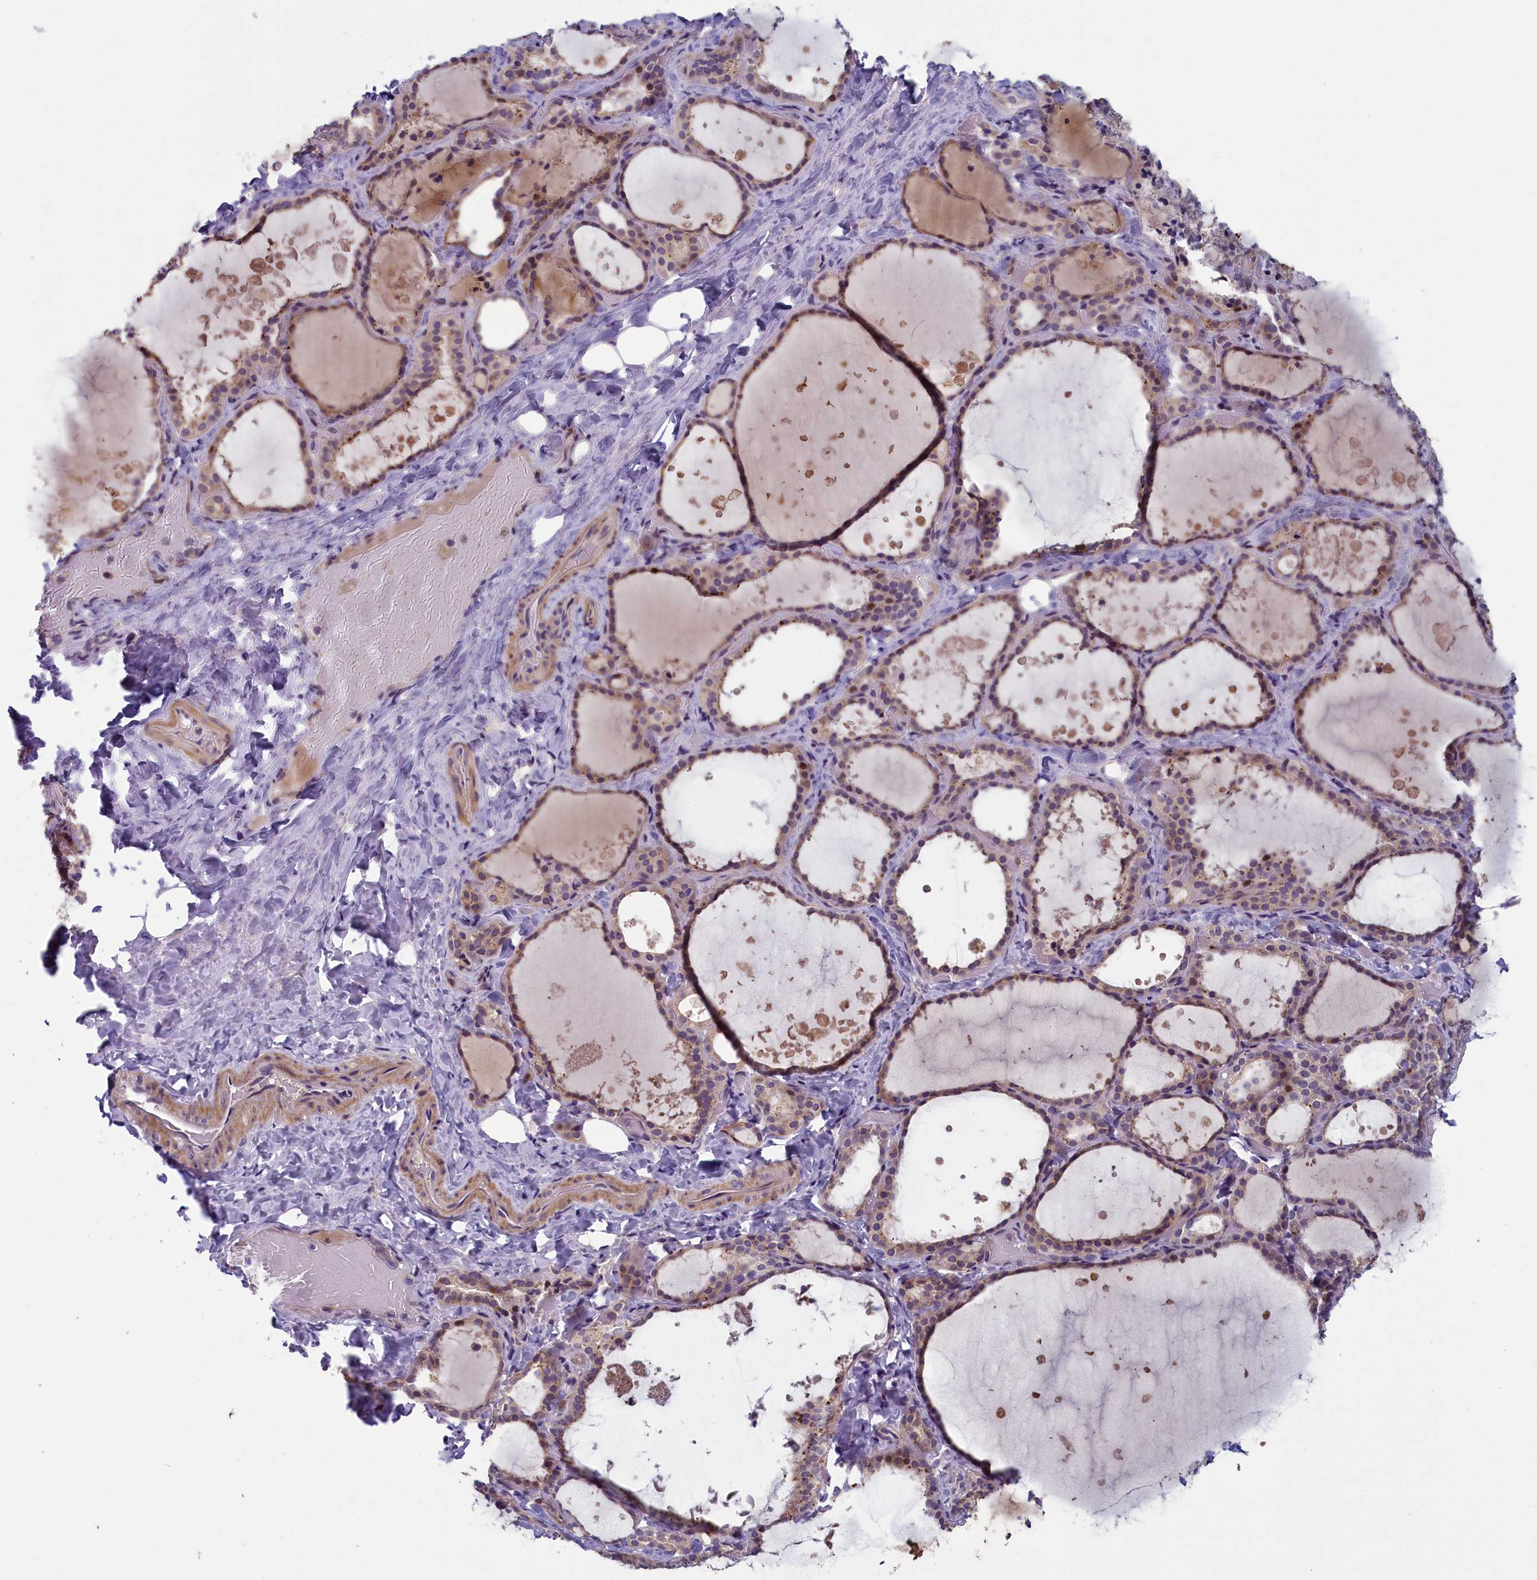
{"staining": {"intensity": "moderate", "quantity": "<25%", "location": "cytoplasmic/membranous,nuclear"}, "tissue": "thyroid gland", "cell_type": "Glandular cells", "image_type": "normal", "snomed": [{"axis": "morphology", "description": "Normal tissue, NOS"}, {"axis": "topography", "description": "Thyroid gland"}], "caption": "Thyroid gland stained with a brown dye exhibits moderate cytoplasmic/membranous,nuclear positive positivity in approximately <25% of glandular cells.", "gene": "ANKRD39", "patient": {"sex": "female", "age": 44}}